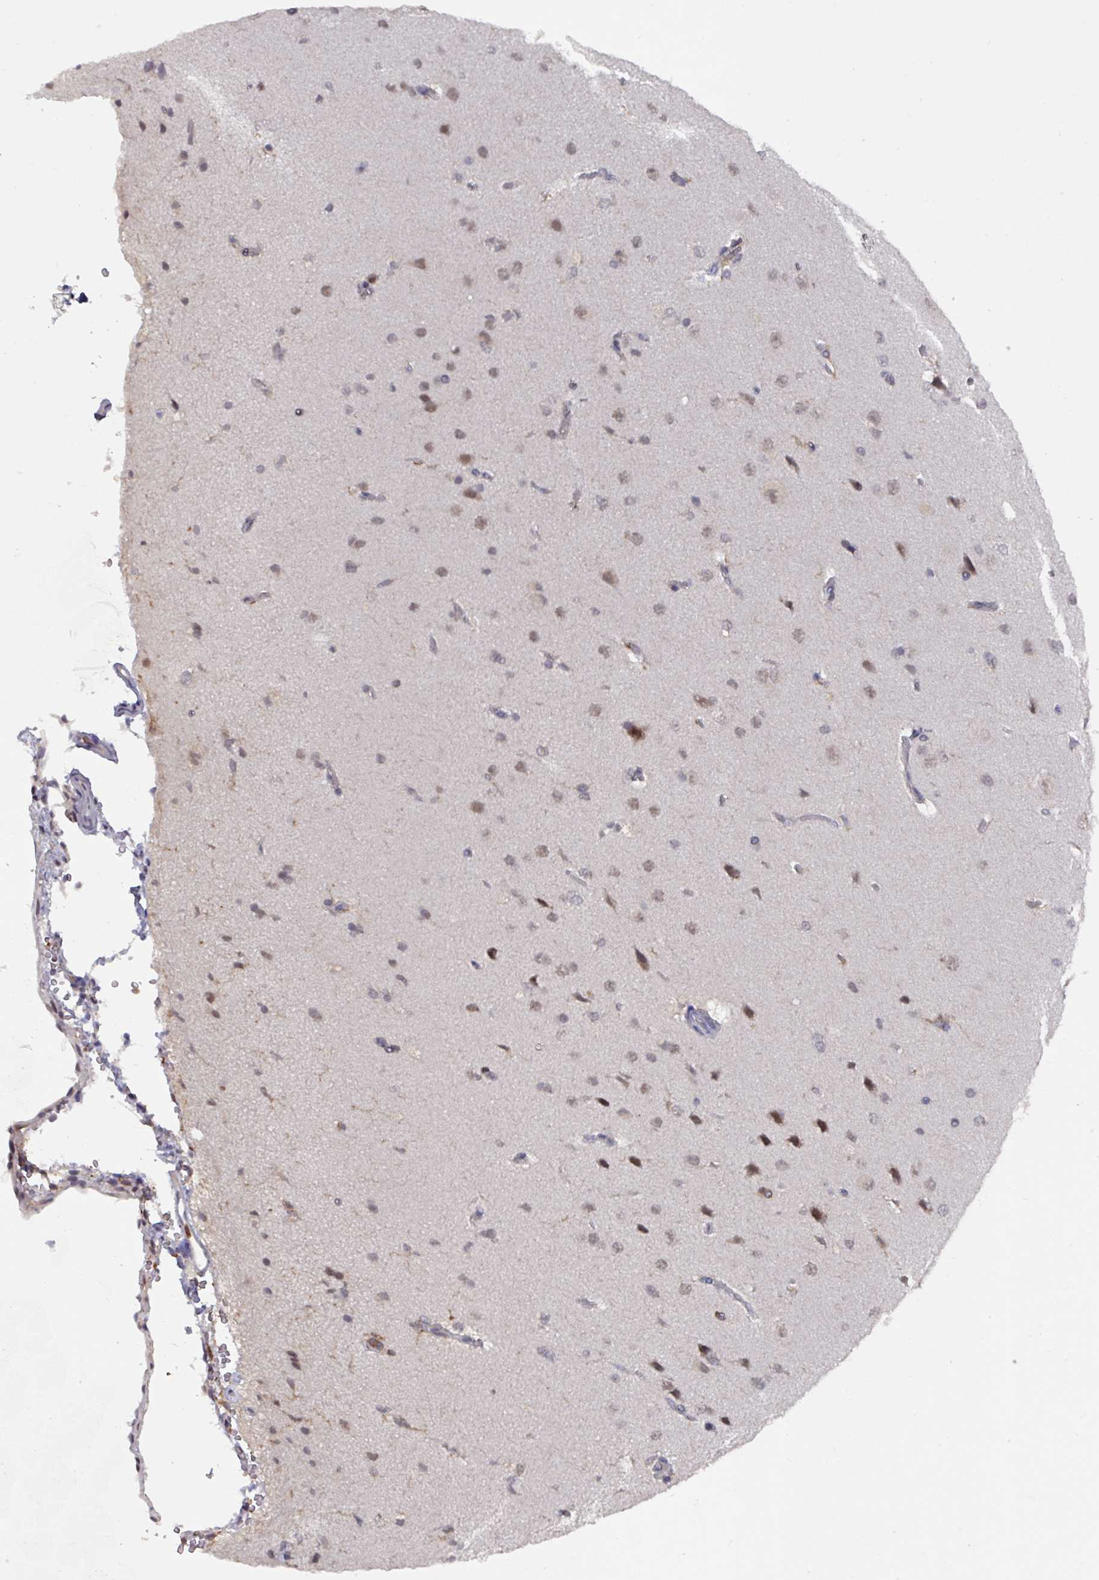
{"staining": {"intensity": "negative", "quantity": "none", "location": "none"}, "tissue": "cerebral cortex", "cell_type": "Endothelial cells", "image_type": "normal", "snomed": [{"axis": "morphology", "description": "Normal tissue, NOS"}, {"axis": "topography", "description": "Cerebral cortex"}], "caption": "High power microscopy histopathology image of an immunohistochemistry (IHC) image of unremarkable cerebral cortex, revealing no significant staining in endothelial cells.", "gene": "PRRX1", "patient": {"sex": "male", "age": 62}}